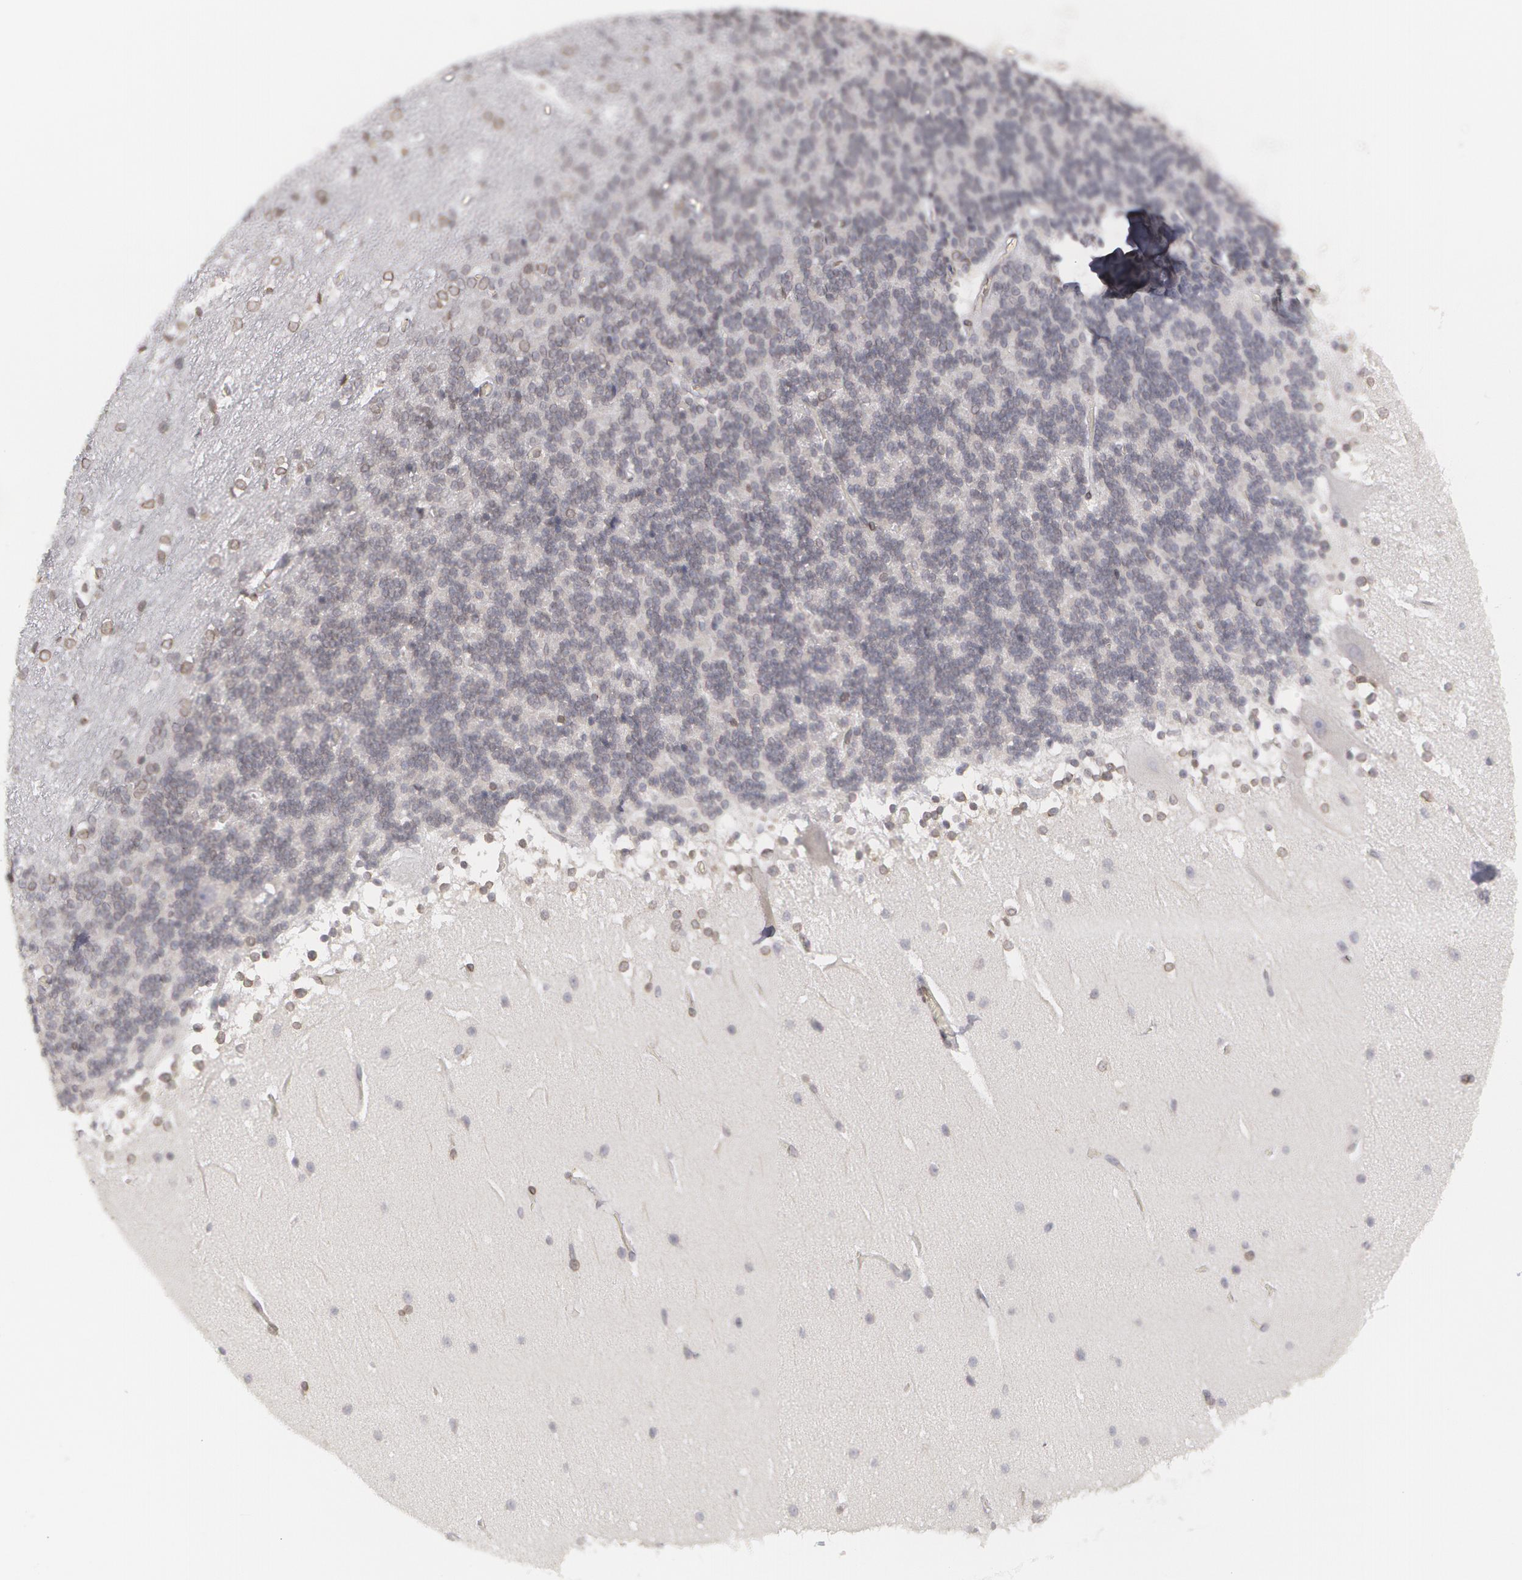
{"staining": {"intensity": "negative", "quantity": "none", "location": "none"}, "tissue": "cerebellum", "cell_type": "Cells in granular layer", "image_type": "normal", "snomed": [{"axis": "morphology", "description": "Normal tissue, NOS"}, {"axis": "topography", "description": "Cerebellum"}], "caption": "A histopathology image of cerebellum stained for a protein displays no brown staining in cells in granular layer. The staining was performed using DAB to visualize the protein expression in brown, while the nuclei were stained in blue with hematoxylin (Magnification: 20x).", "gene": "EMD", "patient": {"sex": "female", "age": 19}}